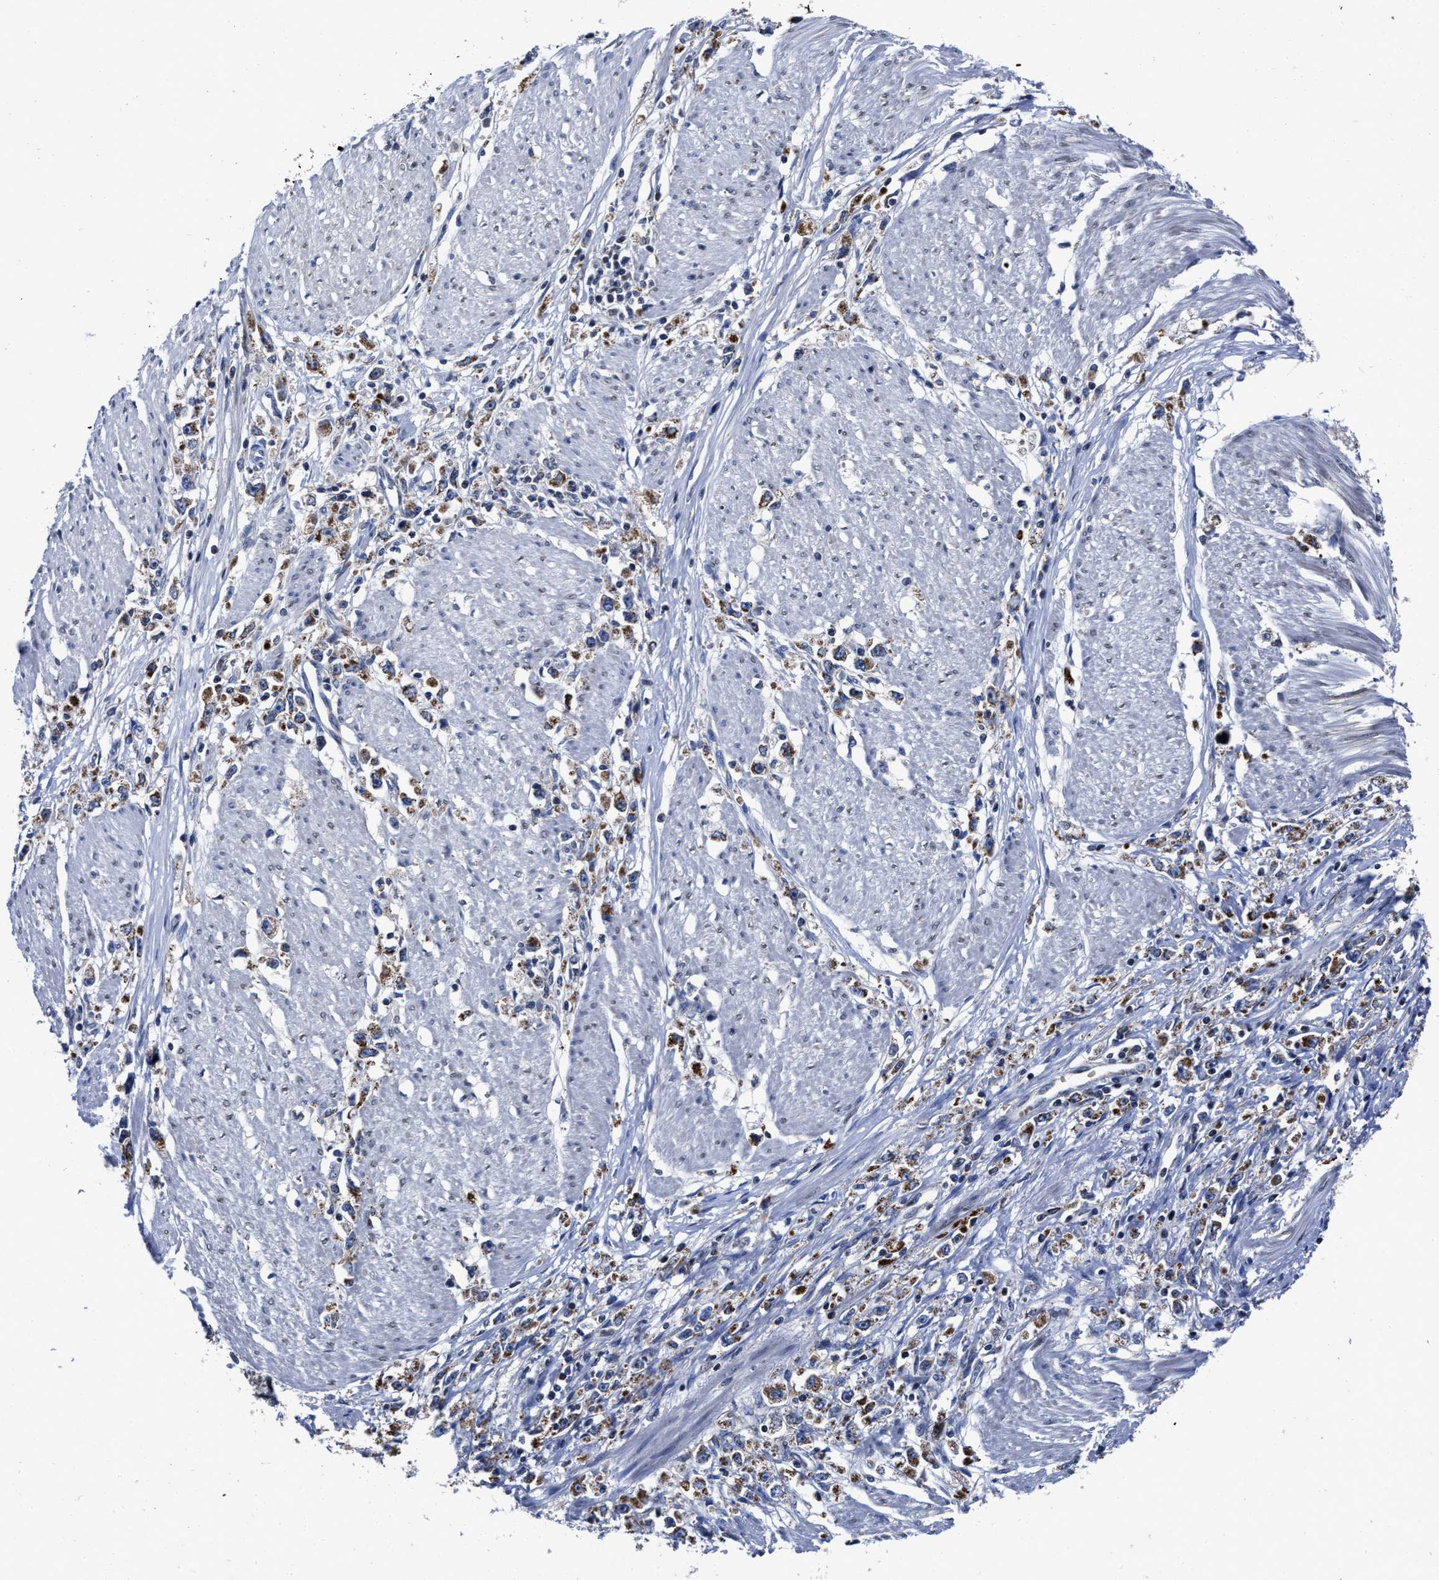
{"staining": {"intensity": "moderate", "quantity": ">75%", "location": "cytoplasmic/membranous"}, "tissue": "stomach cancer", "cell_type": "Tumor cells", "image_type": "cancer", "snomed": [{"axis": "morphology", "description": "Adenocarcinoma, NOS"}, {"axis": "topography", "description": "Stomach"}], "caption": "Moderate cytoplasmic/membranous protein expression is identified in about >75% of tumor cells in stomach cancer. Nuclei are stained in blue.", "gene": "CACNA1D", "patient": {"sex": "female", "age": 59}}